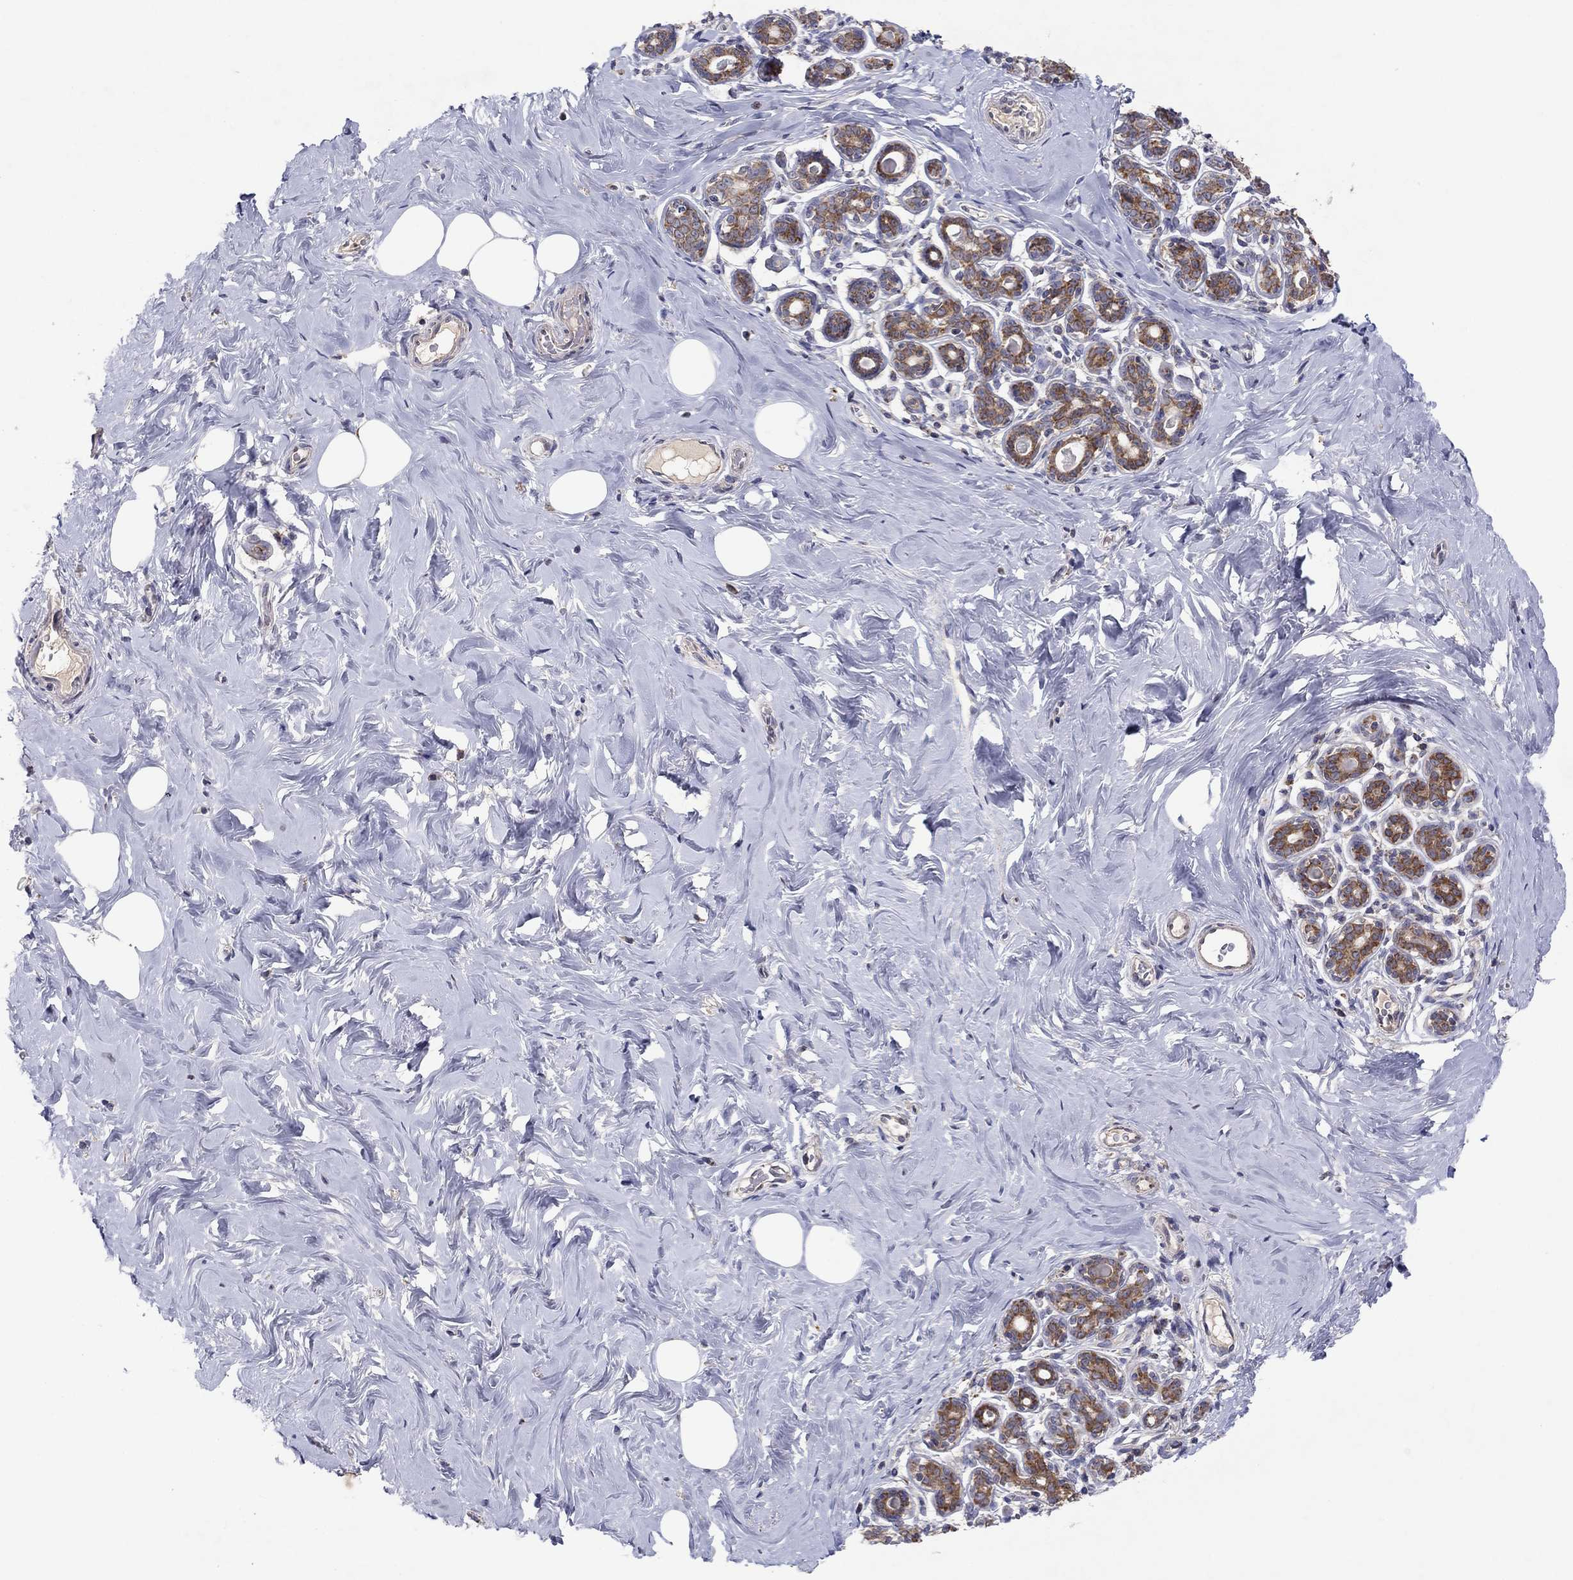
{"staining": {"intensity": "negative", "quantity": "none", "location": "none"}, "tissue": "breast", "cell_type": "Adipocytes", "image_type": "normal", "snomed": [{"axis": "morphology", "description": "Normal tissue, NOS"}, {"axis": "topography", "description": "Skin"}, {"axis": "topography", "description": "Breast"}], "caption": "DAB (3,3'-diaminobenzidine) immunohistochemical staining of normal breast demonstrates no significant expression in adipocytes. (Immunohistochemistry (ihc), brightfield microscopy, high magnification).", "gene": "CRACDL", "patient": {"sex": "female", "age": 43}}